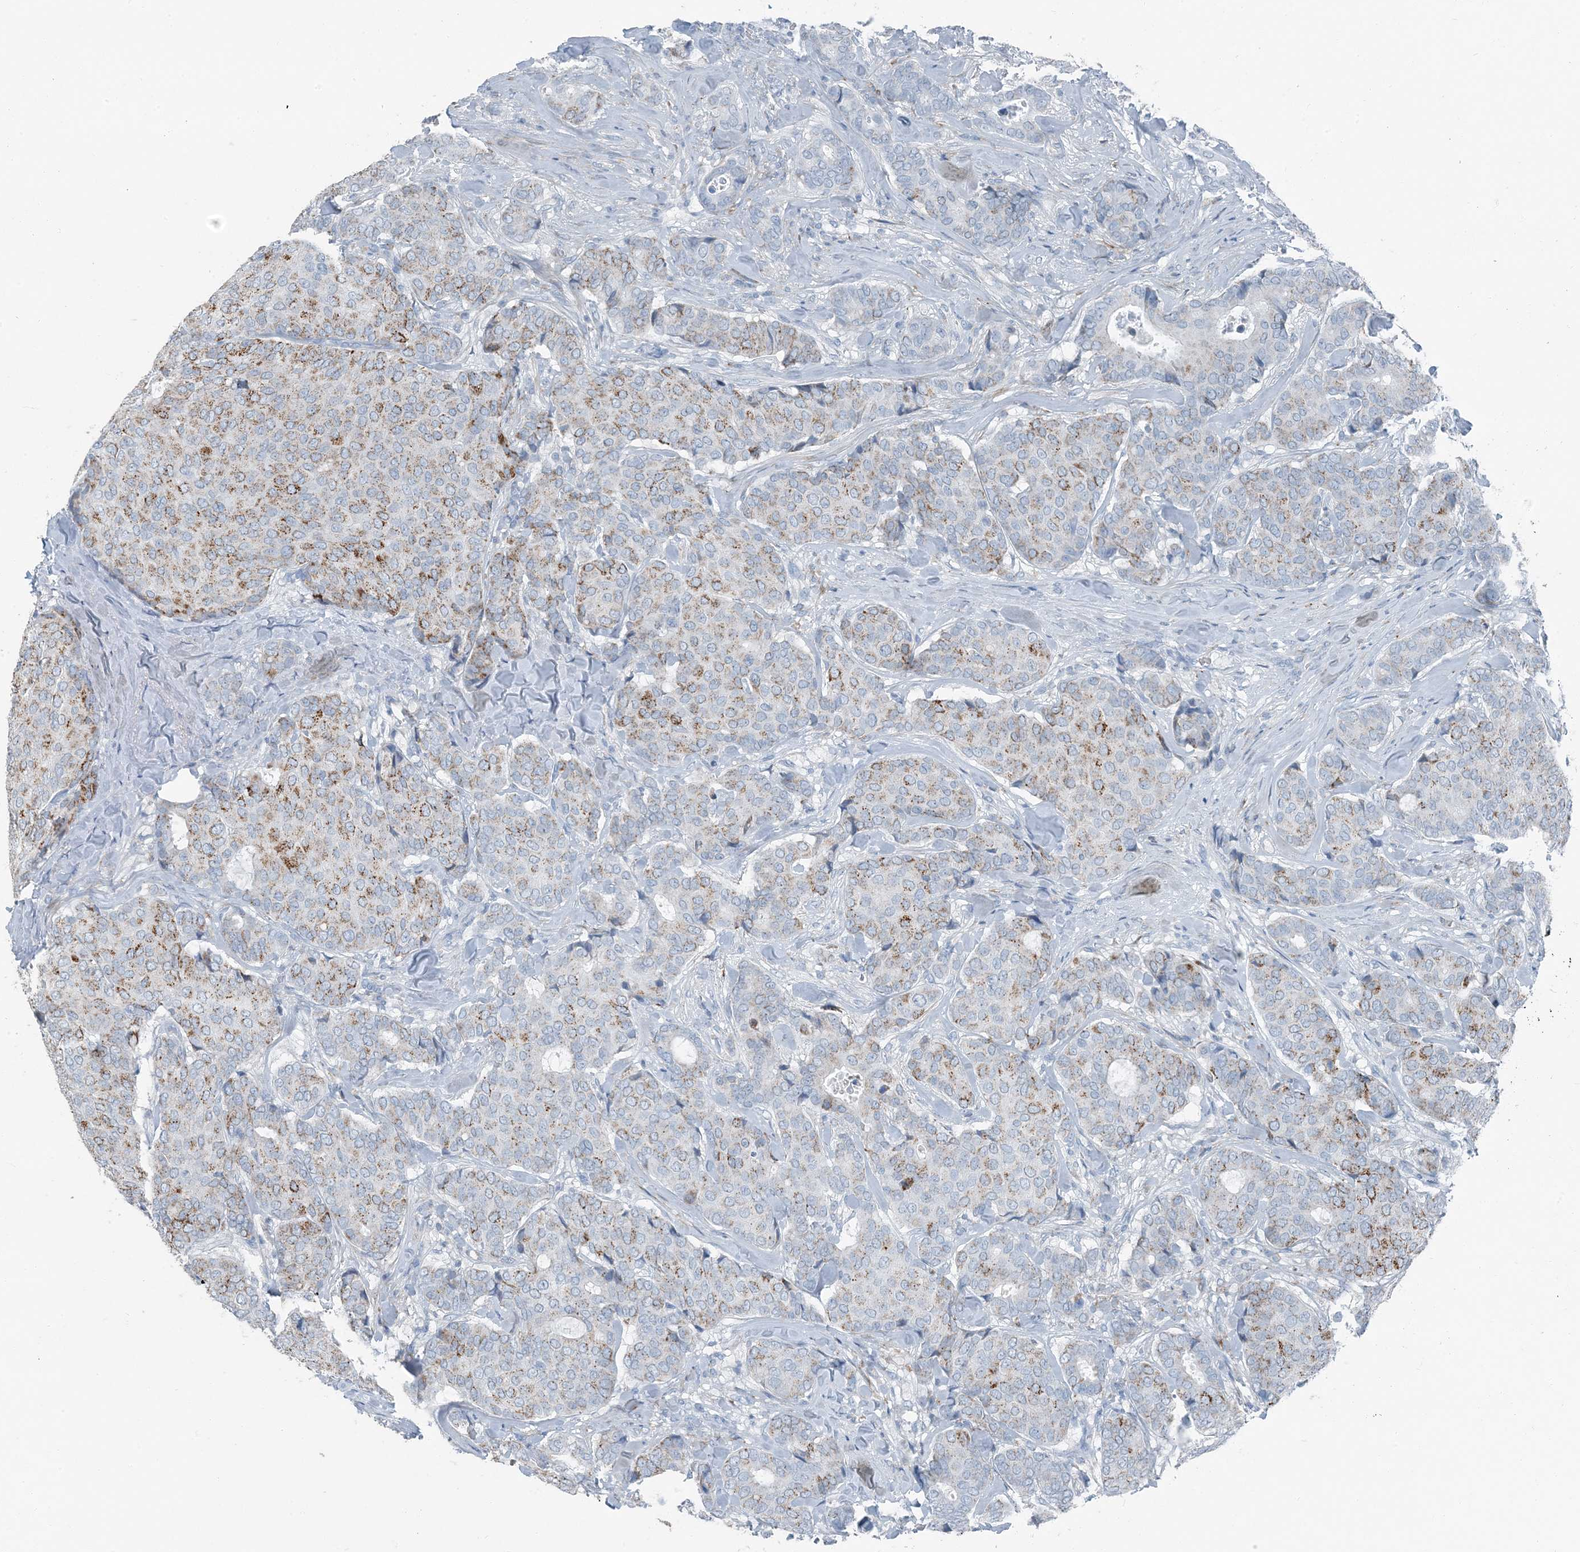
{"staining": {"intensity": "moderate", "quantity": "25%-75%", "location": "cytoplasmic/membranous"}, "tissue": "breast cancer", "cell_type": "Tumor cells", "image_type": "cancer", "snomed": [{"axis": "morphology", "description": "Duct carcinoma"}, {"axis": "topography", "description": "Breast"}], "caption": "Human breast cancer (invasive ductal carcinoma) stained with a protein marker displays moderate staining in tumor cells.", "gene": "FAM162A", "patient": {"sex": "female", "age": 75}}